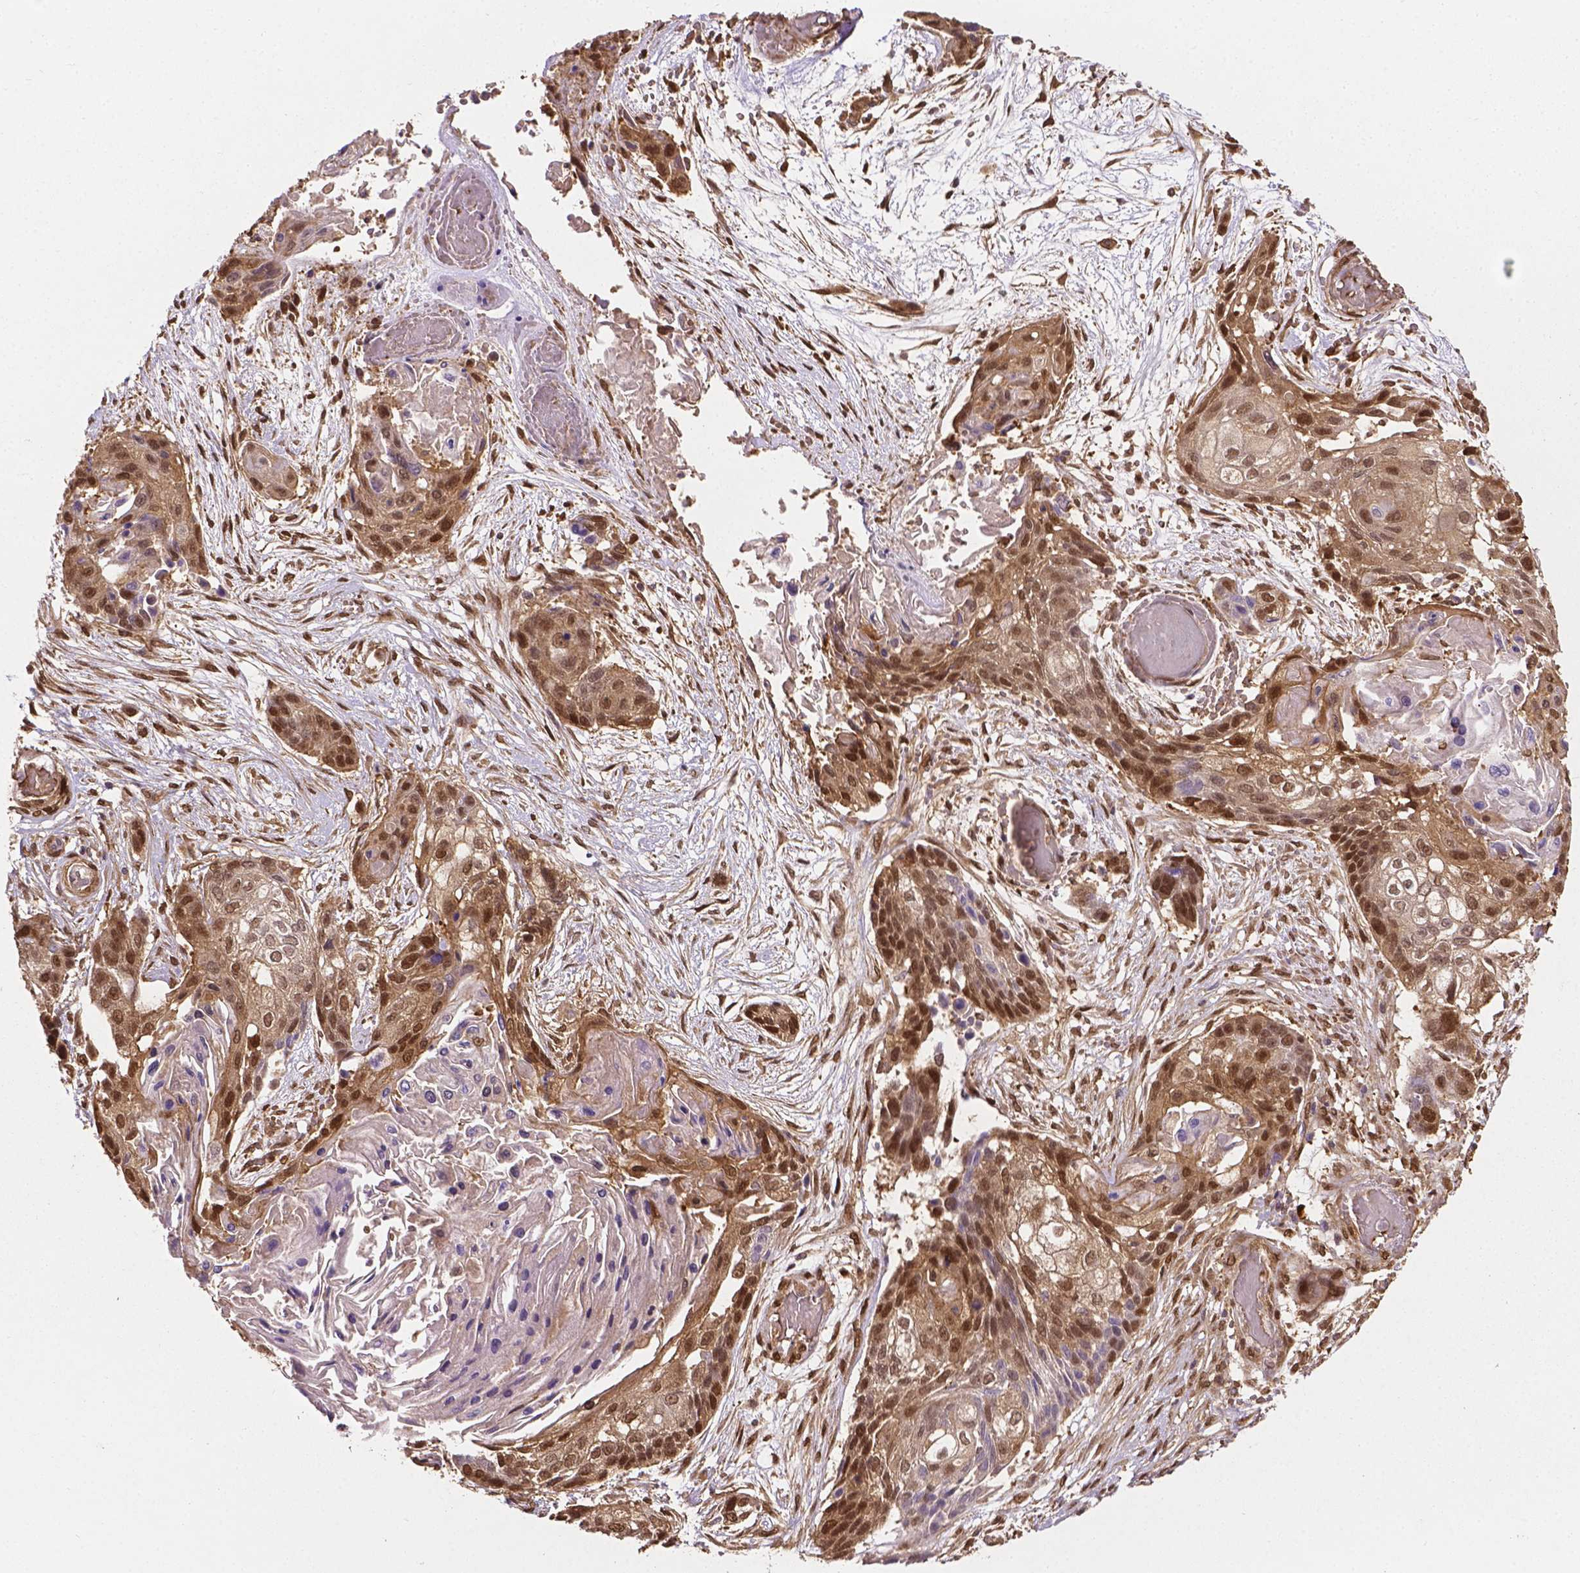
{"staining": {"intensity": "moderate", "quantity": ">75%", "location": "cytoplasmic/membranous,nuclear"}, "tissue": "lung cancer", "cell_type": "Tumor cells", "image_type": "cancer", "snomed": [{"axis": "morphology", "description": "Squamous cell carcinoma, NOS"}, {"axis": "topography", "description": "Lung"}], "caption": "There is medium levels of moderate cytoplasmic/membranous and nuclear expression in tumor cells of squamous cell carcinoma (lung), as demonstrated by immunohistochemical staining (brown color).", "gene": "YAP1", "patient": {"sex": "male", "age": 69}}